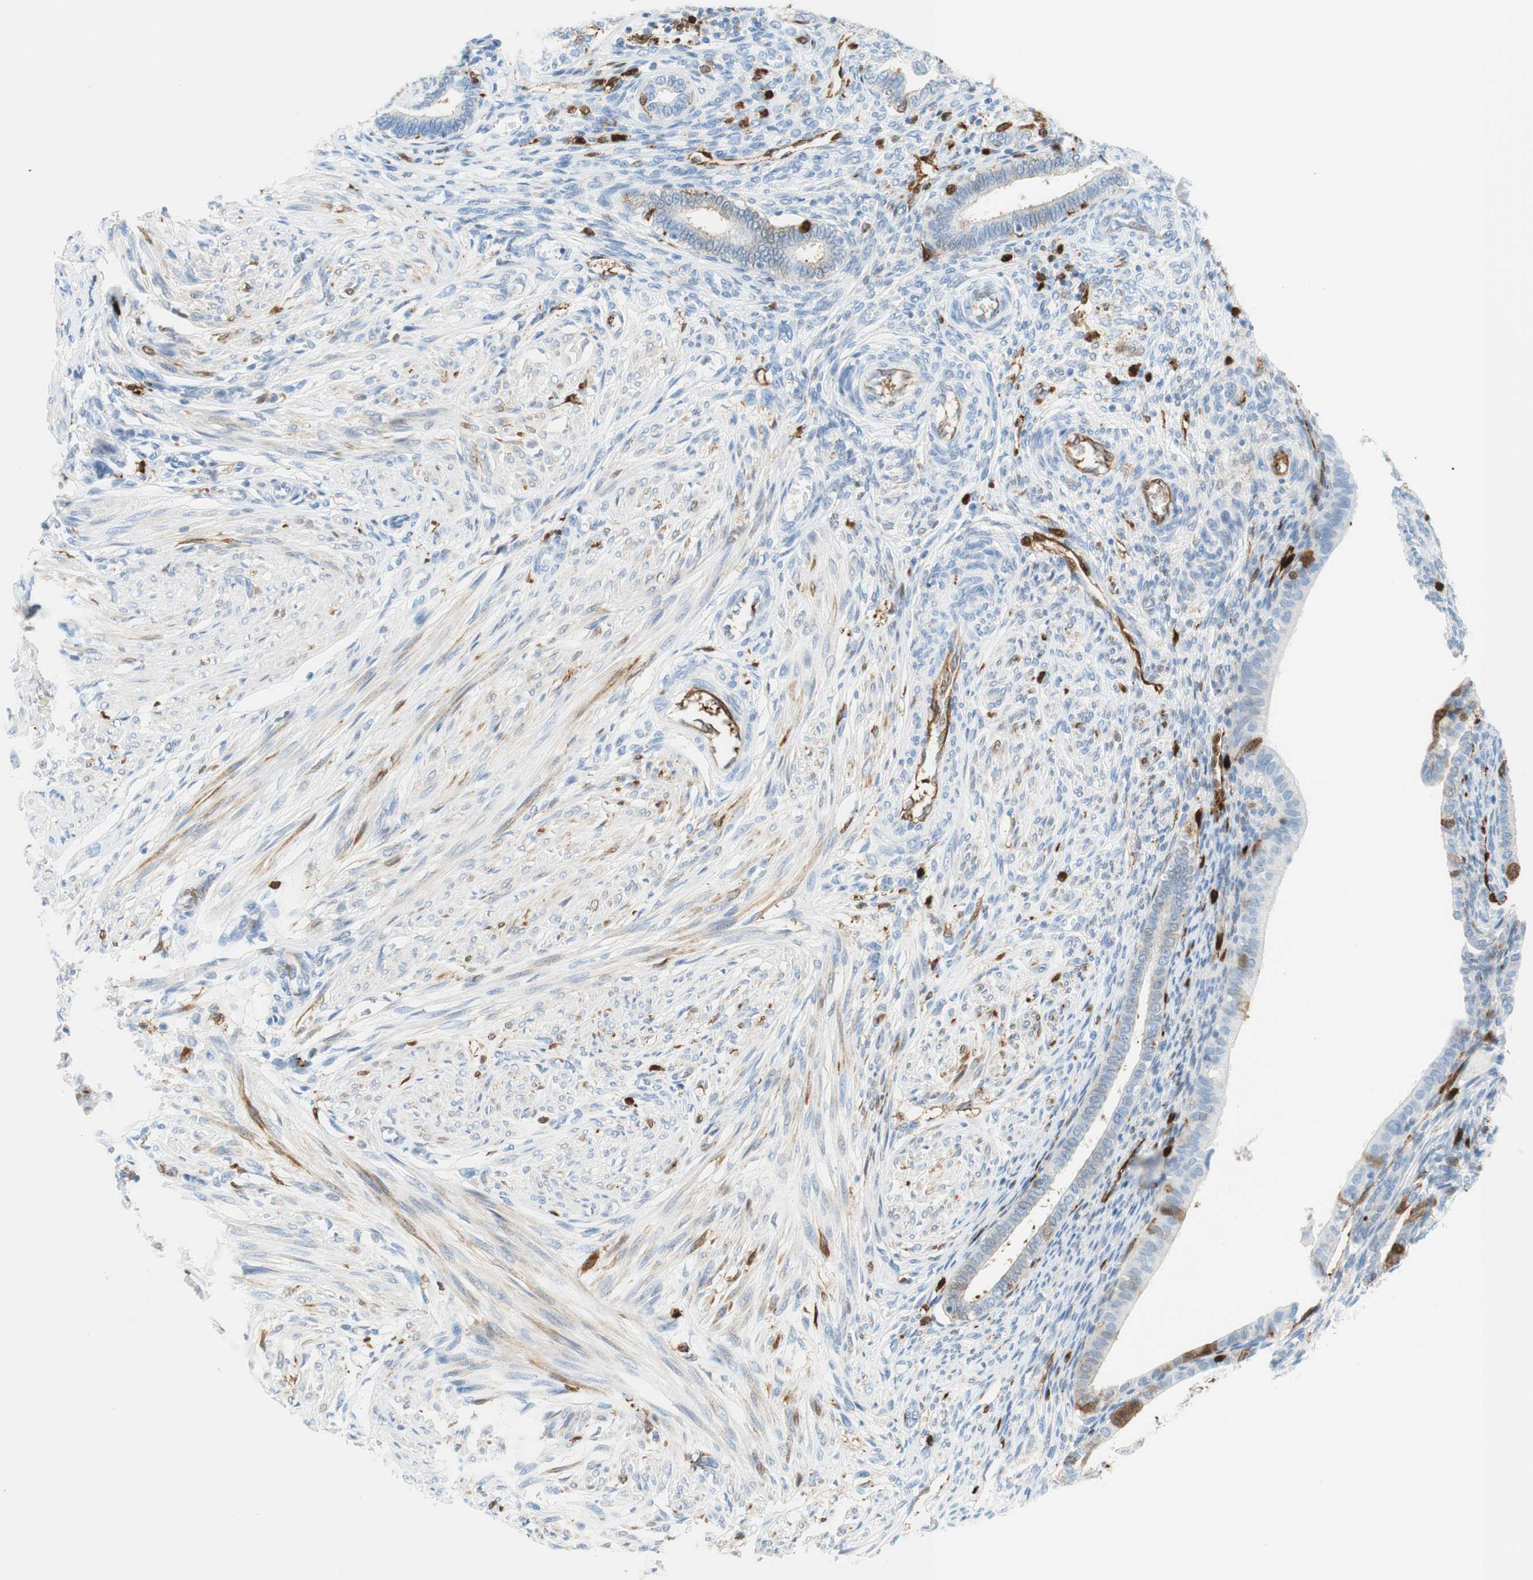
{"staining": {"intensity": "negative", "quantity": "none", "location": "none"}, "tissue": "endometrium", "cell_type": "Cells in endometrial stroma", "image_type": "normal", "snomed": [{"axis": "morphology", "description": "Normal tissue, NOS"}, {"axis": "topography", "description": "Endometrium"}], "caption": "DAB immunohistochemical staining of normal human endometrium demonstrates no significant staining in cells in endometrial stroma.", "gene": "STMN1", "patient": {"sex": "female", "age": 72}}